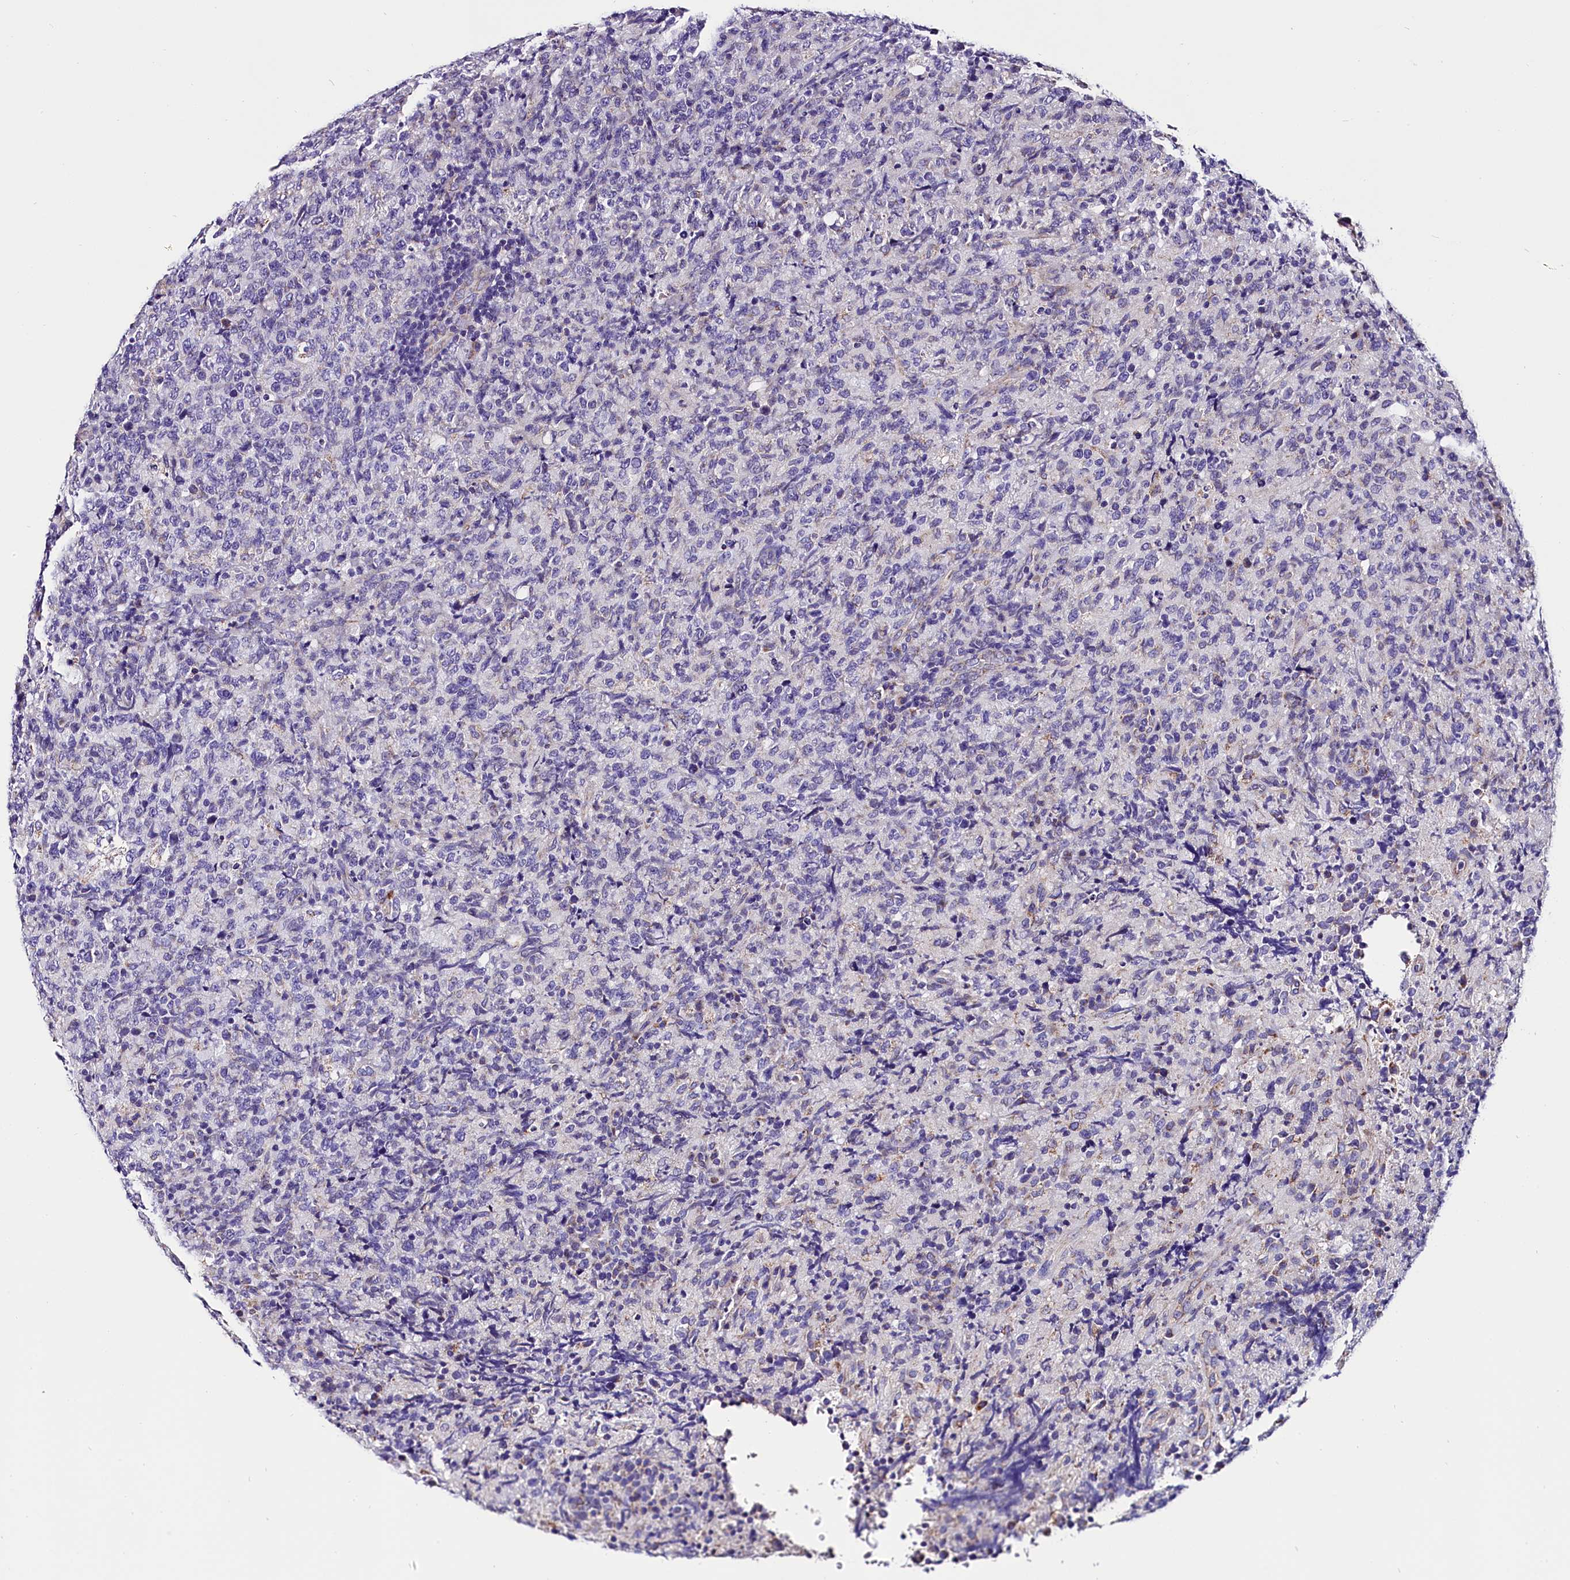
{"staining": {"intensity": "negative", "quantity": "none", "location": "none"}, "tissue": "lymphoma", "cell_type": "Tumor cells", "image_type": "cancer", "snomed": [{"axis": "morphology", "description": "Malignant lymphoma, non-Hodgkin's type, High grade"}, {"axis": "topography", "description": "Tonsil"}], "caption": "Immunohistochemical staining of human lymphoma reveals no significant positivity in tumor cells. (DAB (3,3'-diaminobenzidine) IHC with hematoxylin counter stain).", "gene": "ACAA2", "patient": {"sex": "female", "age": 36}}